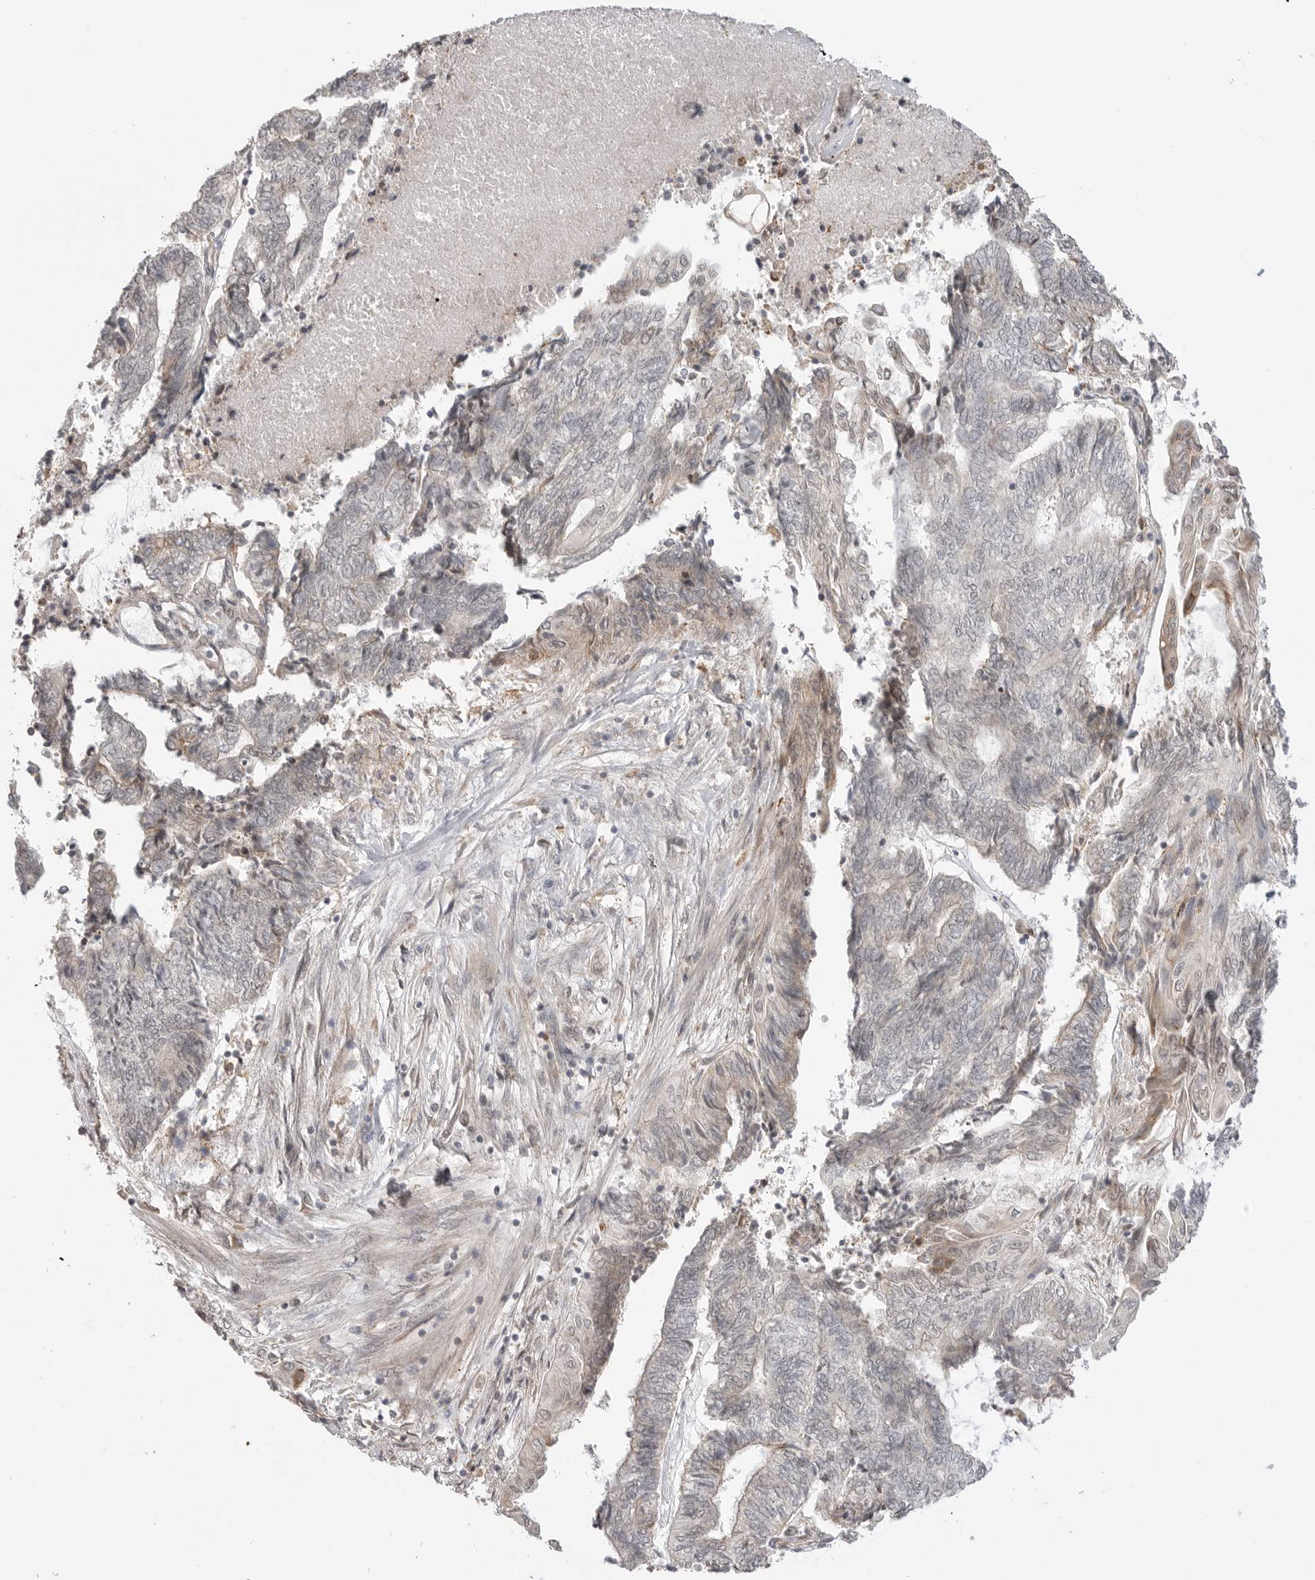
{"staining": {"intensity": "weak", "quantity": "<25%", "location": "nuclear"}, "tissue": "endometrial cancer", "cell_type": "Tumor cells", "image_type": "cancer", "snomed": [{"axis": "morphology", "description": "Adenocarcinoma, NOS"}, {"axis": "topography", "description": "Uterus"}, {"axis": "topography", "description": "Endometrium"}], "caption": "The immunohistochemistry photomicrograph has no significant expression in tumor cells of endometrial cancer (adenocarcinoma) tissue.", "gene": "KALRN", "patient": {"sex": "female", "age": 70}}